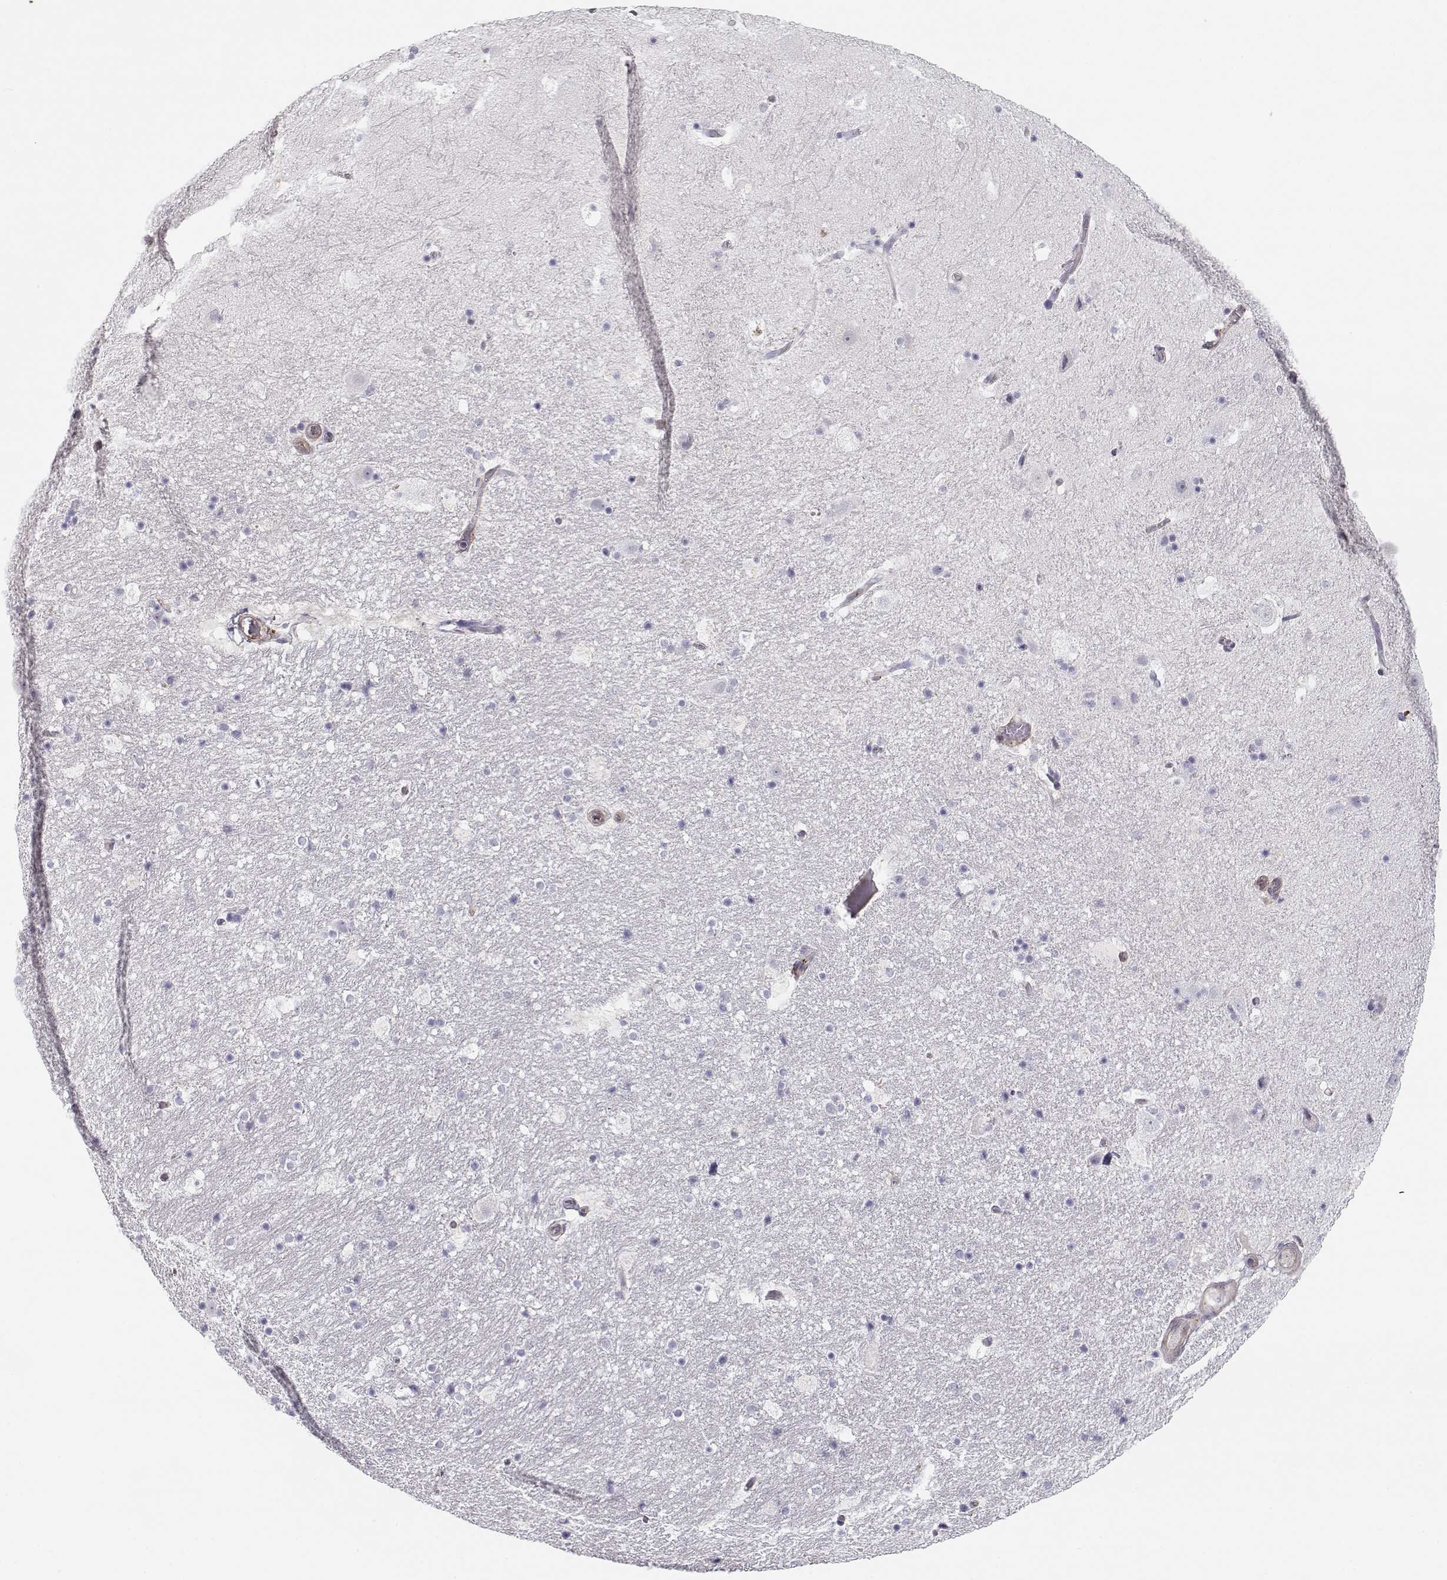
{"staining": {"intensity": "negative", "quantity": "none", "location": "none"}, "tissue": "hippocampus", "cell_type": "Glial cells", "image_type": "normal", "snomed": [{"axis": "morphology", "description": "Normal tissue, NOS"}, {"axis": "topography", "description": "Hippocampus"}], "caption": "Protein analysis of normal hippocampus demonstrates no significant staining in glial cells.", "gene": "MYO1A", "patient": {"sex": "male", "age": 51}}